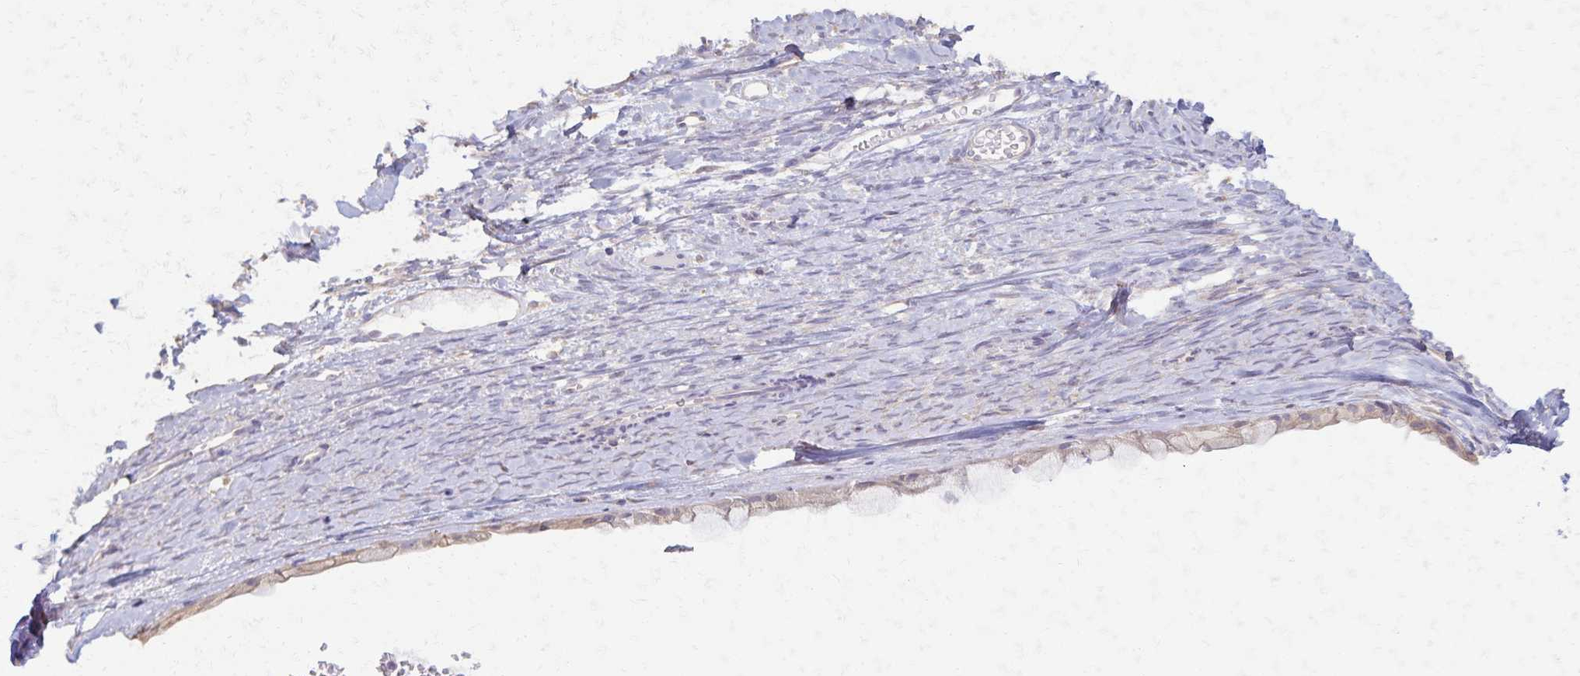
{"staining": {"intensity": "weak", "quantity": "<25%", "location": "cytoplasmic/membranous"}, "tissue": "ovarian cancer", "cell_type": "Tumor cells", "image_type": "cancer", "snomed": [{"axis": "morphology", "description": "Cystadenocarcinoma, mucinous, NOS"}, {"axis": "topography", "description": "Ovary"}], "caption": "This is an IHC photomicrograph of ovarian mucinous cystadenocarcinoma. There is no staining in tumor cells.", "gene": "KISS1", "patient": {"sex": "female", "age": 61}}